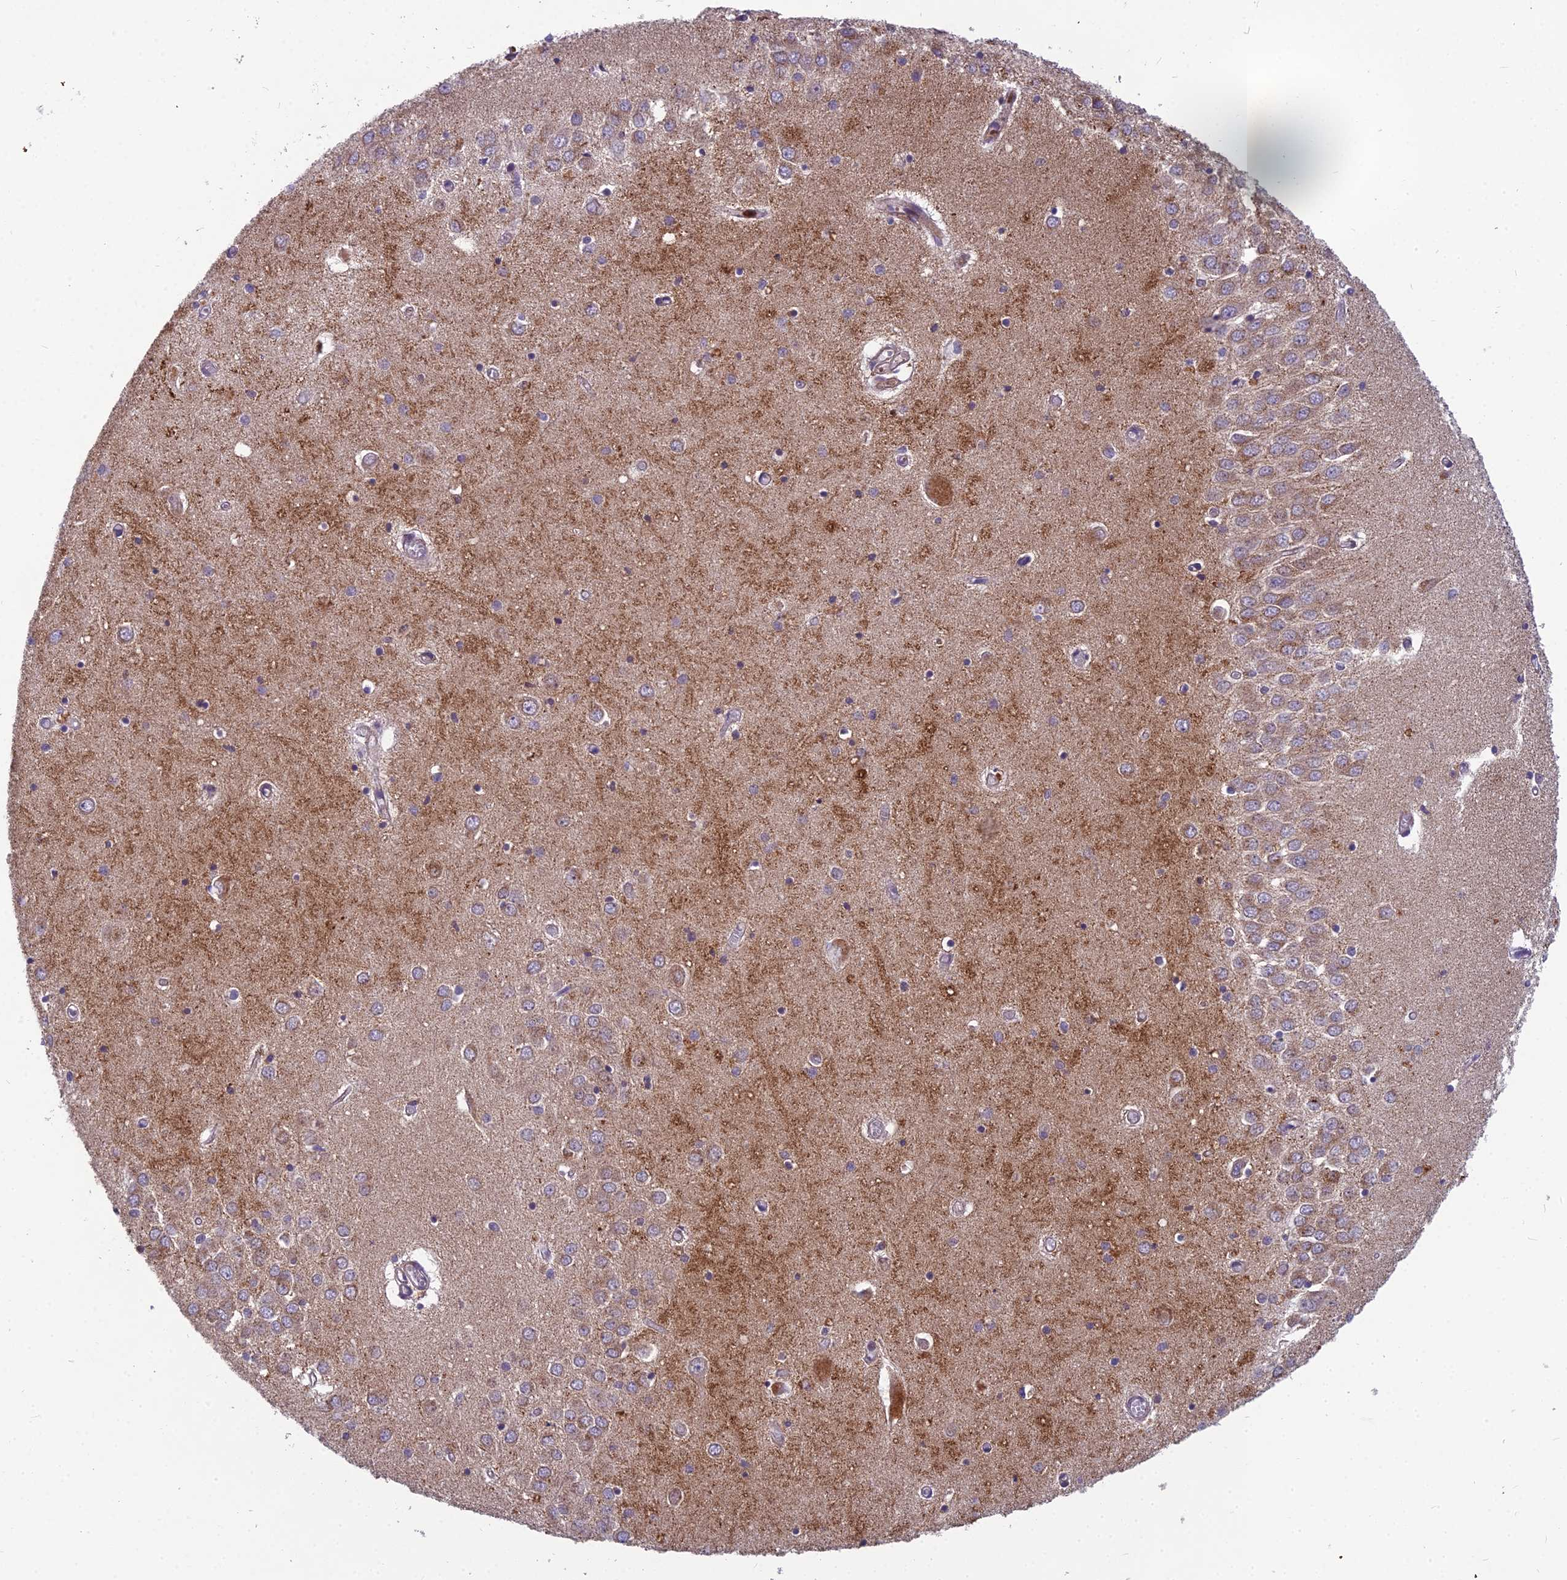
{"staining": {"intensity": "moderate", "quantity": "<25%", "location": "cytoplasmic/membranous"}, "tissue": "hippocampus", "cell_type": "Glial cells", "image_type": "normal", "snomed": [{"axis": "morphology", "description": "Normal tissue, NOS"}, {"axis": "topography", "description": "Hippocampus"}], "caption": "Moderate cytoplasmic/membranous staining for a protein is present in approximately <25% of glial cells of normal hippocampus using immunohistochemistry (IHC).", "gene": "ENSG00000188897", "patient": {"sex": "male", "age": 70}}